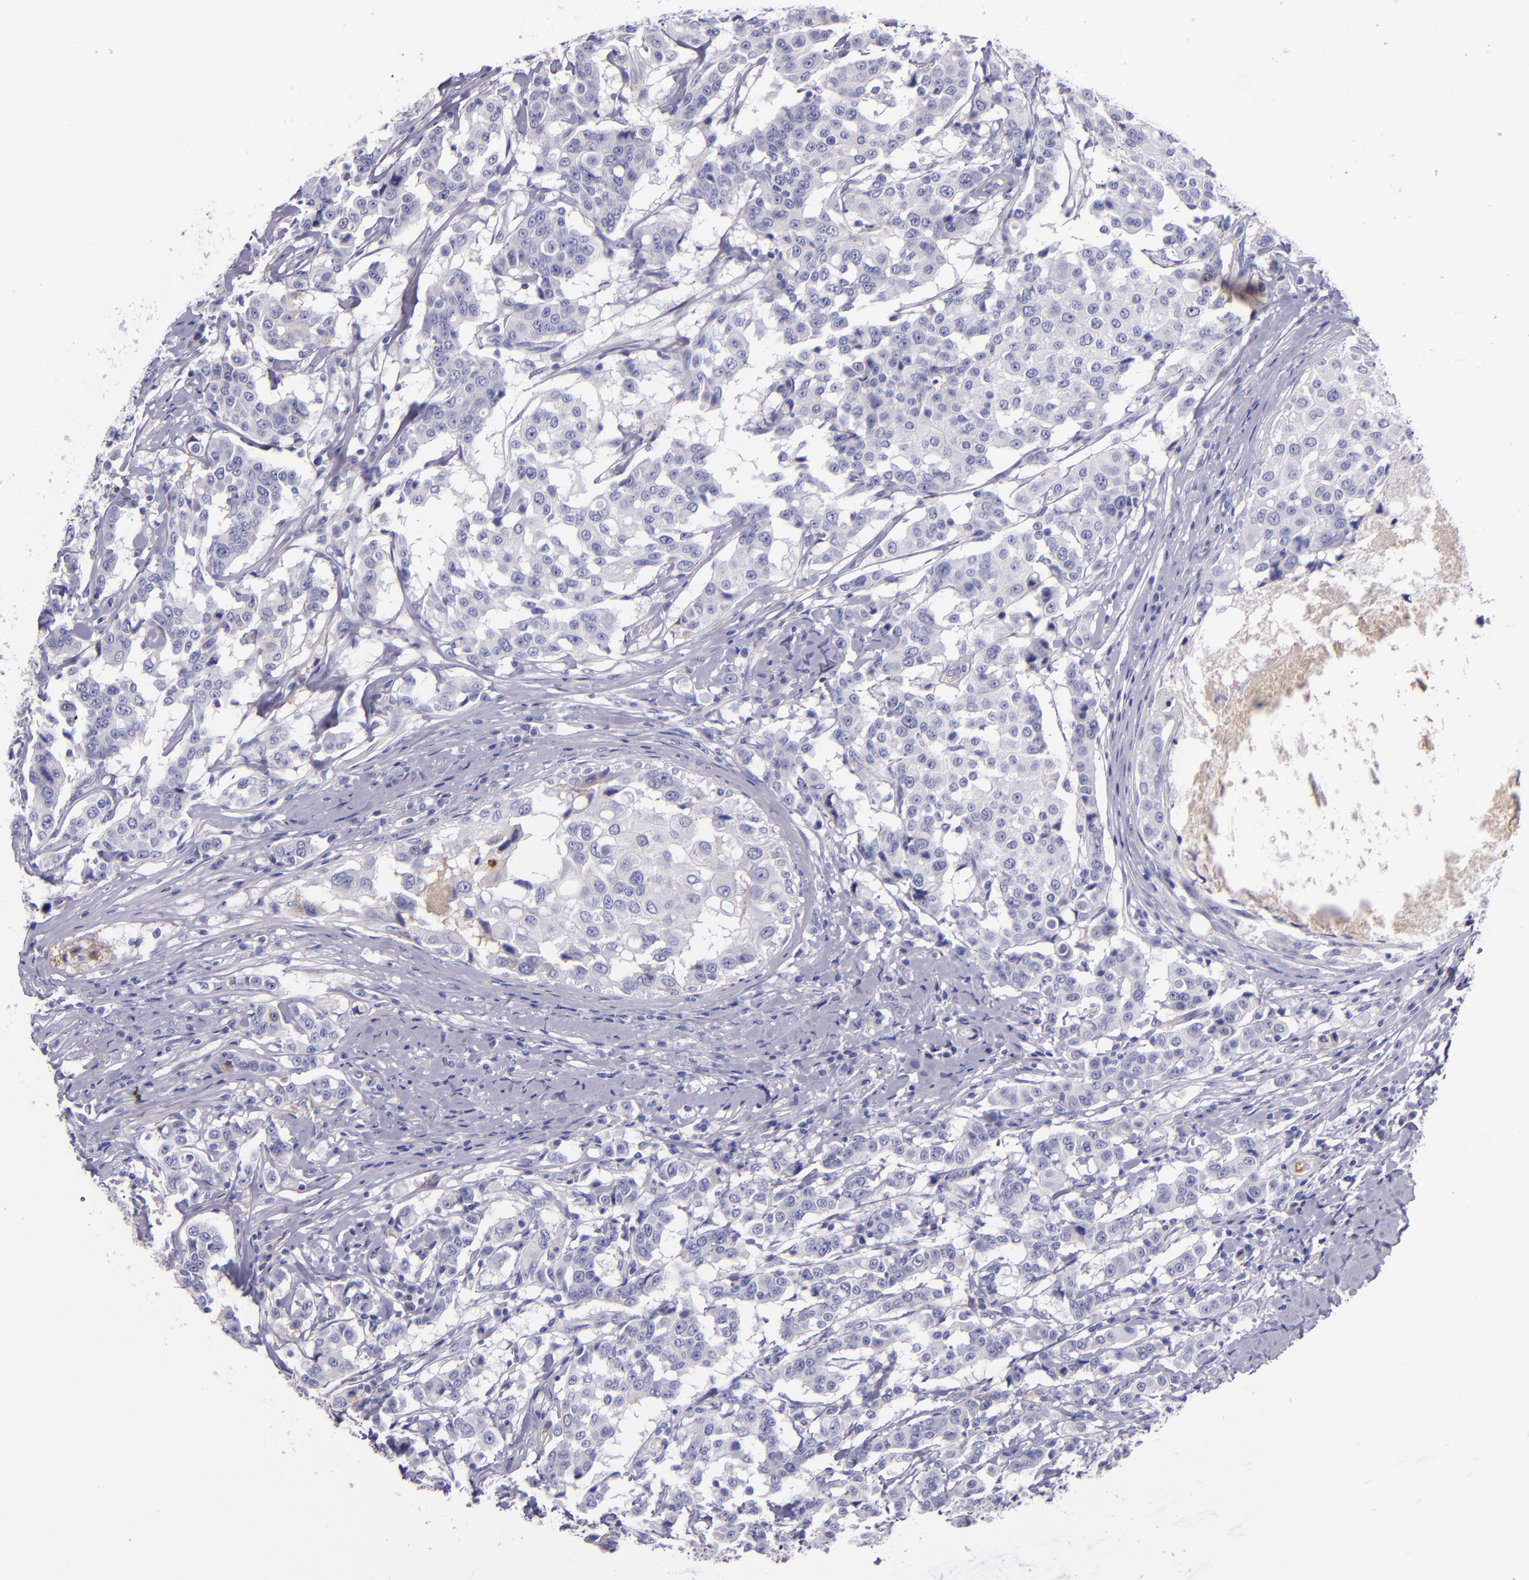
{"staining": {"intensity": "negative", "quantity": "none", "location": "none"}, "tissue": "breast cancer", "cell_type": "Tumor cells", "image_type": "cancer", "snomed": [{"axis": "morphology", "description": "Duct carcinoma"}, {"axis": "topography", "description": "Breast"}], "caption": "This is an immunohistochemistry (IHC) histopathology image of human breast cancer (intraductal carcinoma). There is no staining in tumor cells.", "gene": "KNG1", "patient": {"sex": "female", "age": 27}}